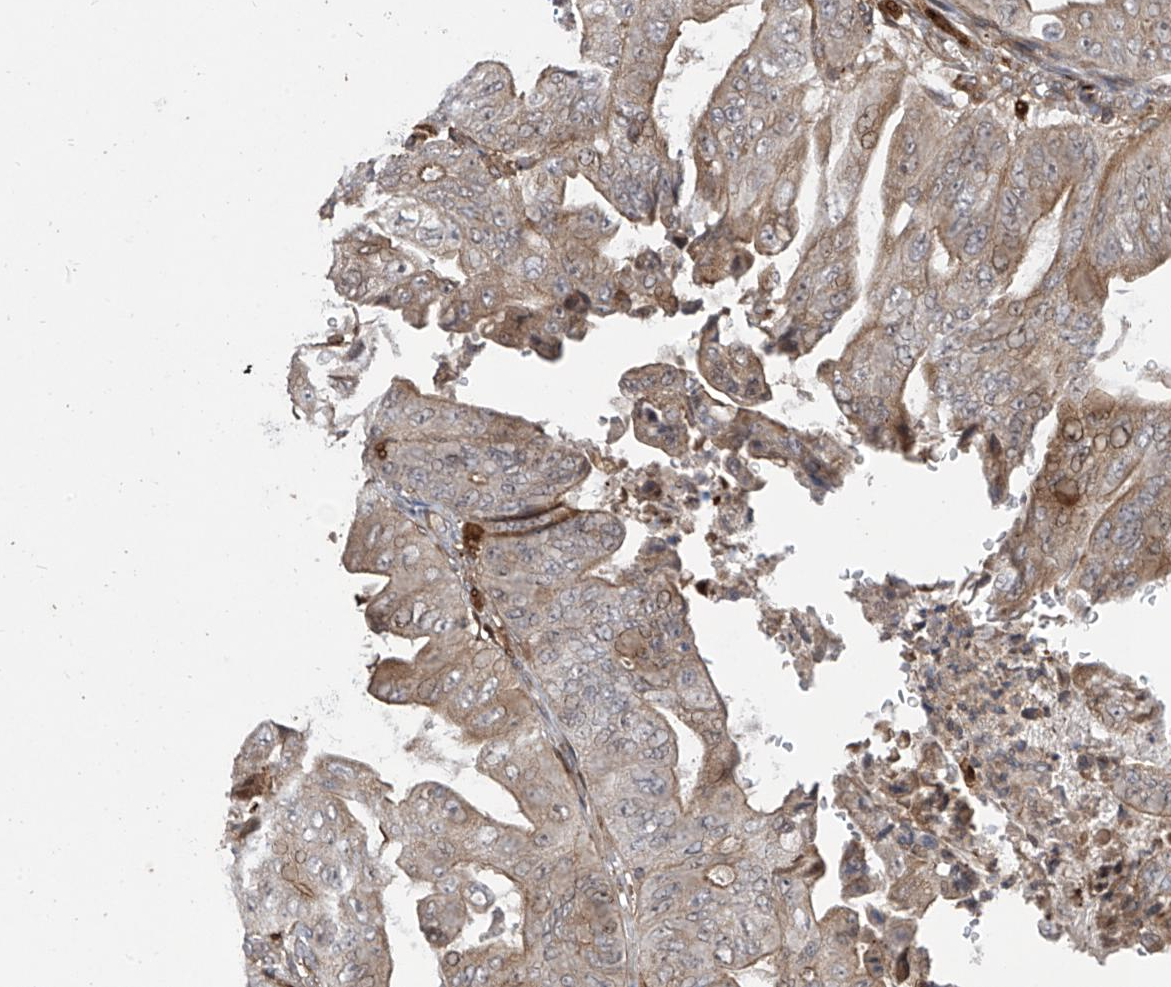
{"staining": {"intensity": "weak", "quantity": ">75%", "location": "cytoplasmic/membranous"}, "tissue": "stomach cancer", "cell_type": "Tumor cells", "image_type": "cancer", "snomed": [{"axis": "morphology", "description": "Adenocarcinoma, NOS"}, {"axis": "topography", "description": "Stomach"}], "caption": "There is low levels of weak cytoplasmic/membranous positivity in tumor cells of stomach adenocarcinoma, as demonstrated by immunohistochemical staining (brown color).", "gene": "ATAD2B", "patient": {"sex": "female", "age": 73}}